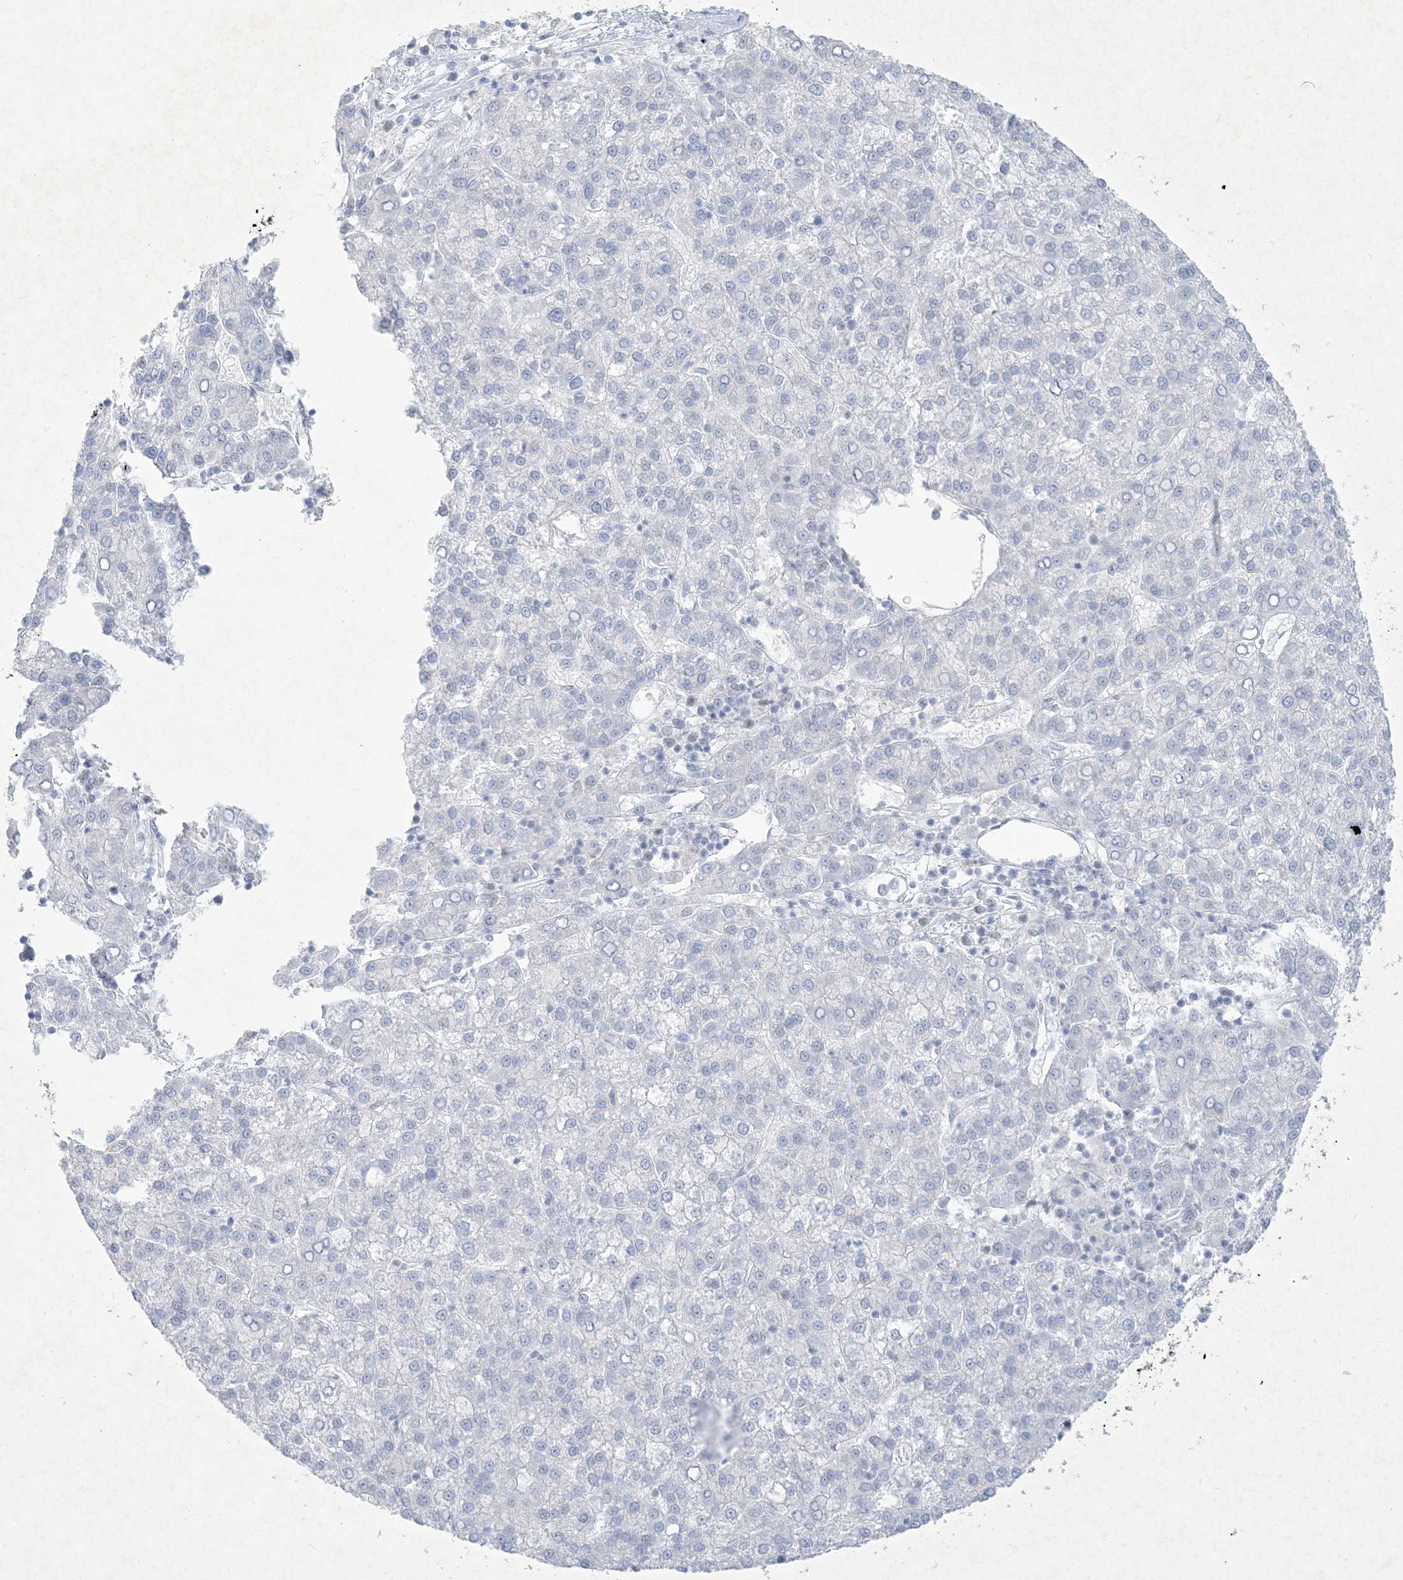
{"staining": {"intensity": "negative", "quantity": "none", "location": "none"}, "tissue": "liver cancer", "cell_type": "Tumor cells", "image_type": "cancer", "snomed": [{"axis": "morphology", "description": "Carcinoma, Hepatocellular, NOS"}, {"axis": "topography", "description": "Liver"}], "caption": "Immunohistochemistry photomicrograph of hepatocellular carcinoma (liver) stained for a protein (brown), which displays no positivity in tumor cells.", "gene": "HOMEZ", "patient": {"sex": "female", "age": 58}}